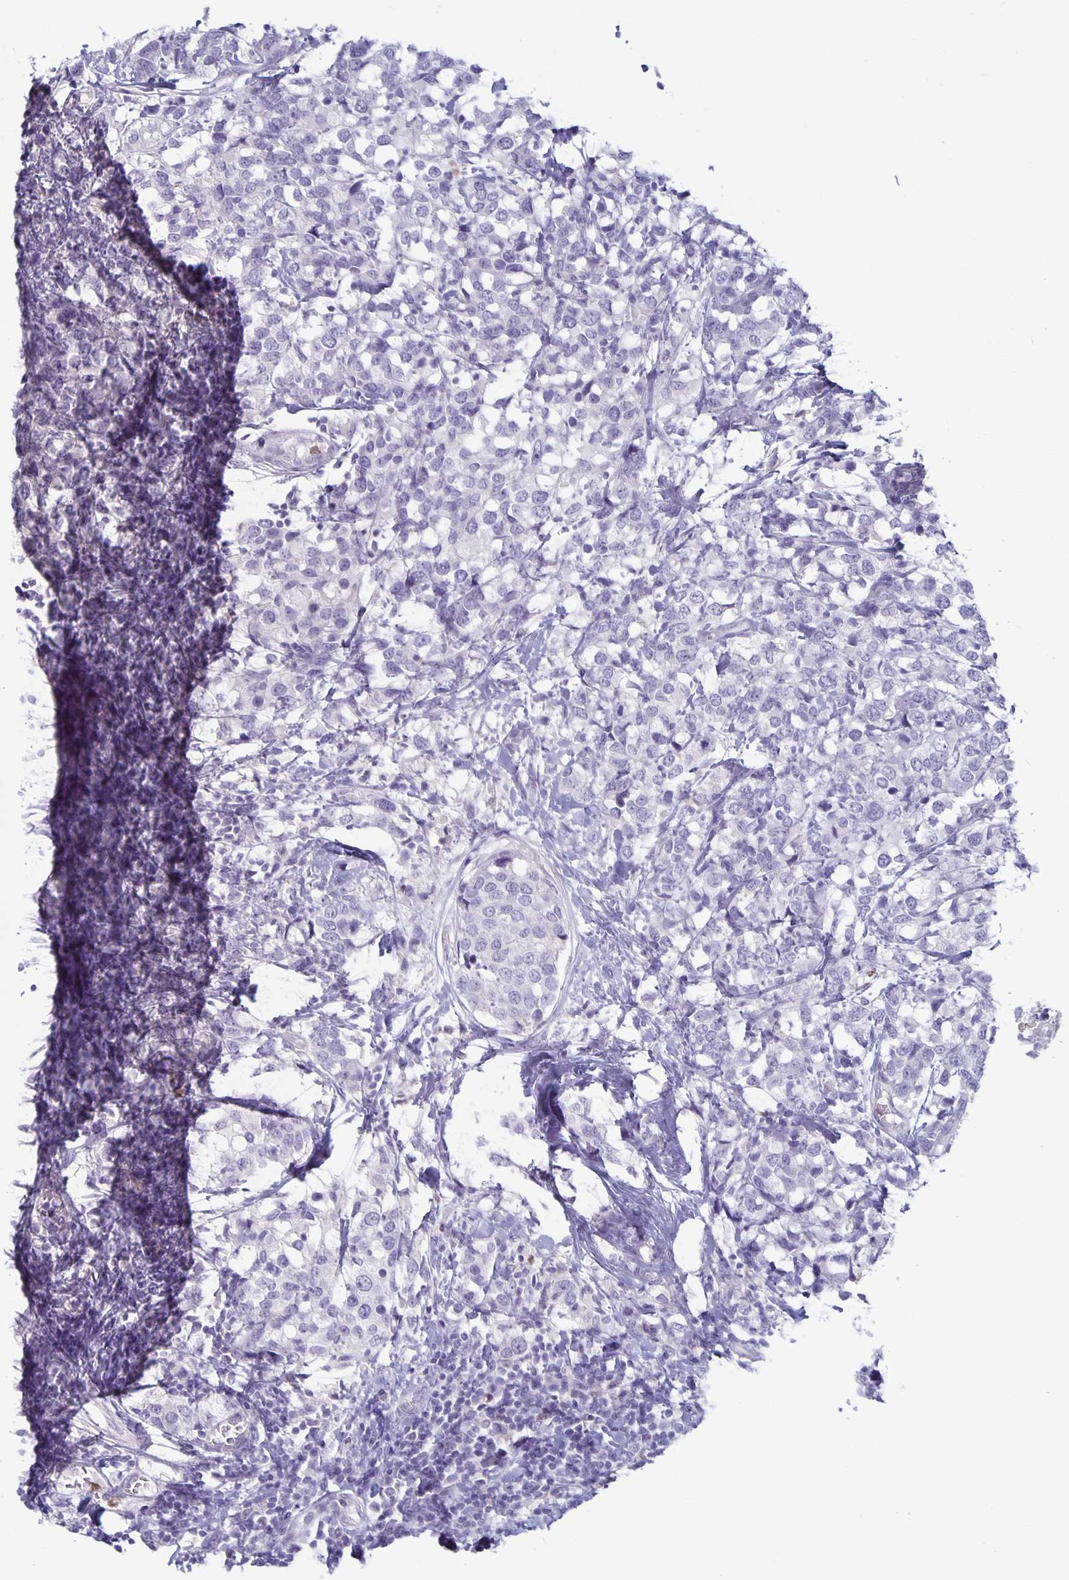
{"staining": {"intensity": "negative", "quantity": "none", "location": "none"}, "tissue": "breast cancer", "cell_type": "Tumor cells", "image_type": "cancer", "snomed": [{"axis": "morphology", "description": "Lobular carcinoma"}, {"axis": "topography", "description": "Breast"}], "caption": "Tumor cells are negative for brown protein staining in breast lobular carcinoma. The staining was performed using DAB to visualize the protein expression in brown, while the nuclei were stained in blue with hematoxylin (Magnification: 20x).", "gene": "PLCB3", "patient": {"sex": "female", "age": 59}}